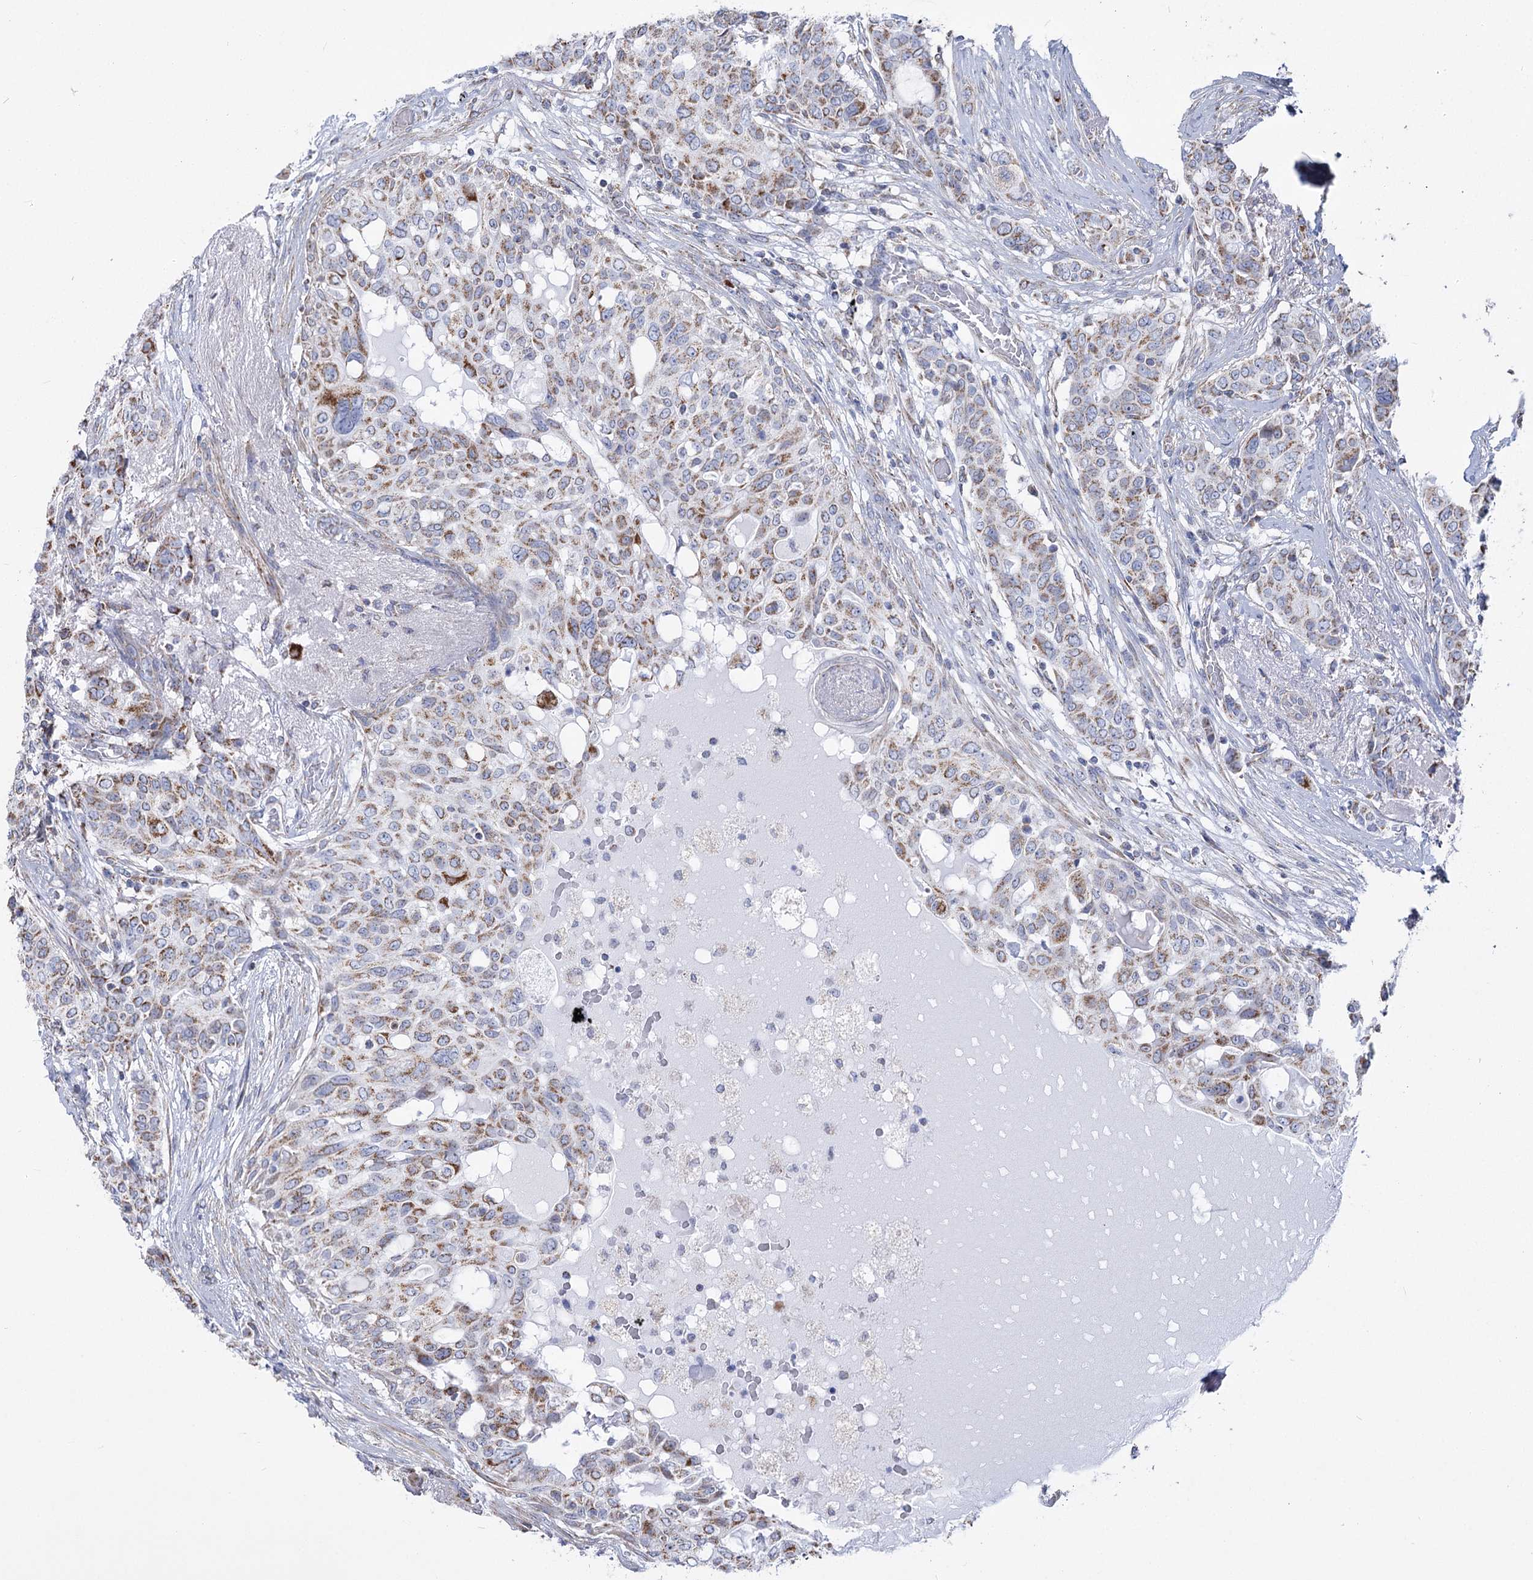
{"staining": {"intensity": "moderate", "quantity": ">75%", "location": "cytoplasmic/membranous"}, "tissue": "breast cancer", "cell_type": "Tumor cells", "image_type": "cancer", "snomed": [{"axis": "morphology", "description": "Lobular carcinoma"}, {"axis": "topography", "description": "Breast"}], "caption": "Brown immunohistochemical staining in breast cancer shows moderate cytoplasmic/membranous staining in approximately >75% of tumor cells. (brown staining indicates protein expression, while blue staining denotes nuclei).", "gene": "PDHB", "patient": {"sex": "female", "age": 51}}